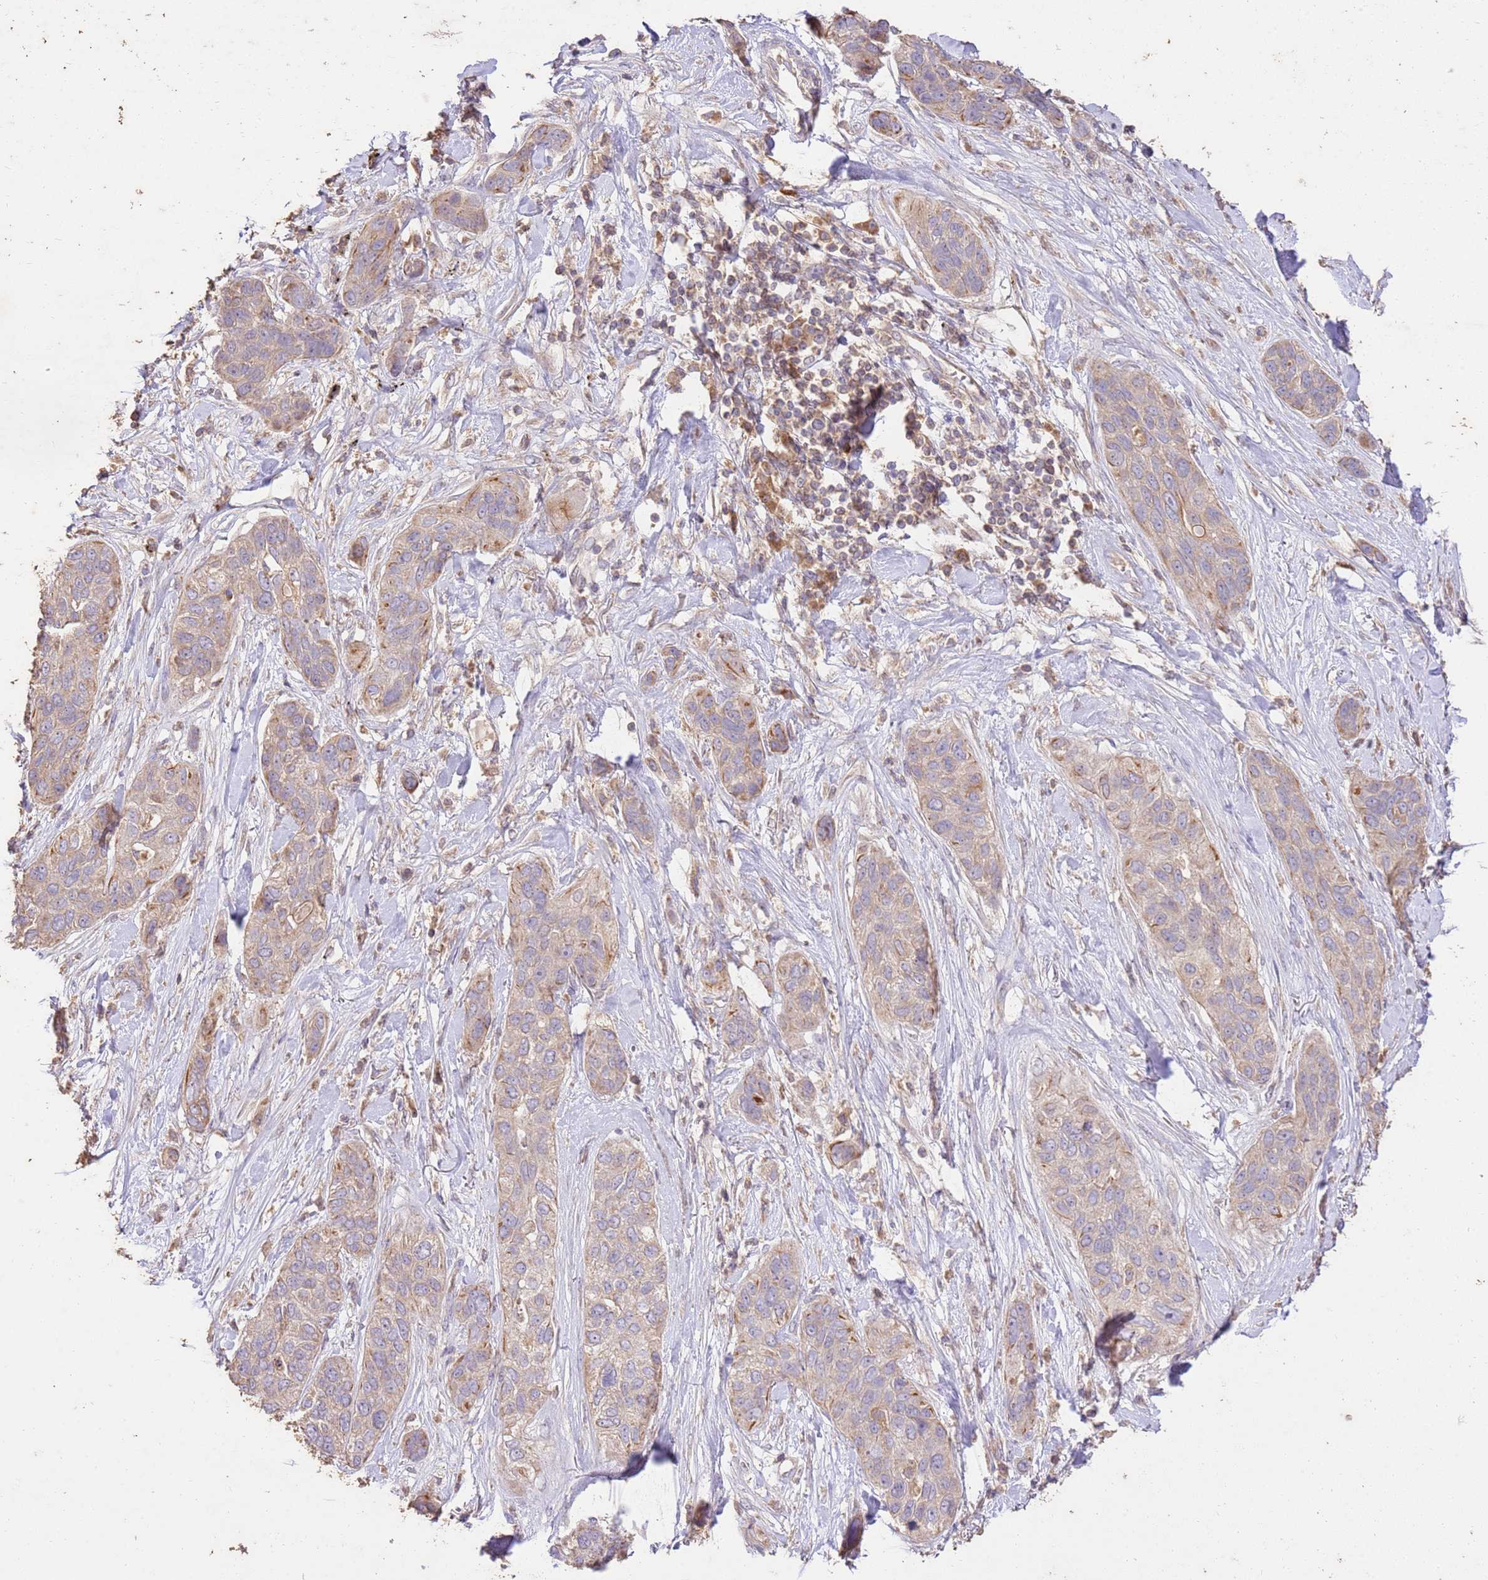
{"staining": {"intensity": "weak", "quantity": "25%-75%", "location": "cytoplasmic/membranous"}, "tissue": "lung cancer", "cell_type": "Tumor cells", "image_type": "cancer", "snomed": [{"axis": "morphology", "description": "Squamous cell carcinoma, NOS"}, {"axis": "topography", "description": "Lung"}], "caption": "Protein staining by immunohistochemistry displays weak cytoplasmic/membranous positivity in approximately 25%-75% of tumor cells in lung cancer (squamous cell carcinoma).", "gene": "LRRC28", "patient": {"sex": "female", "age": 70}}